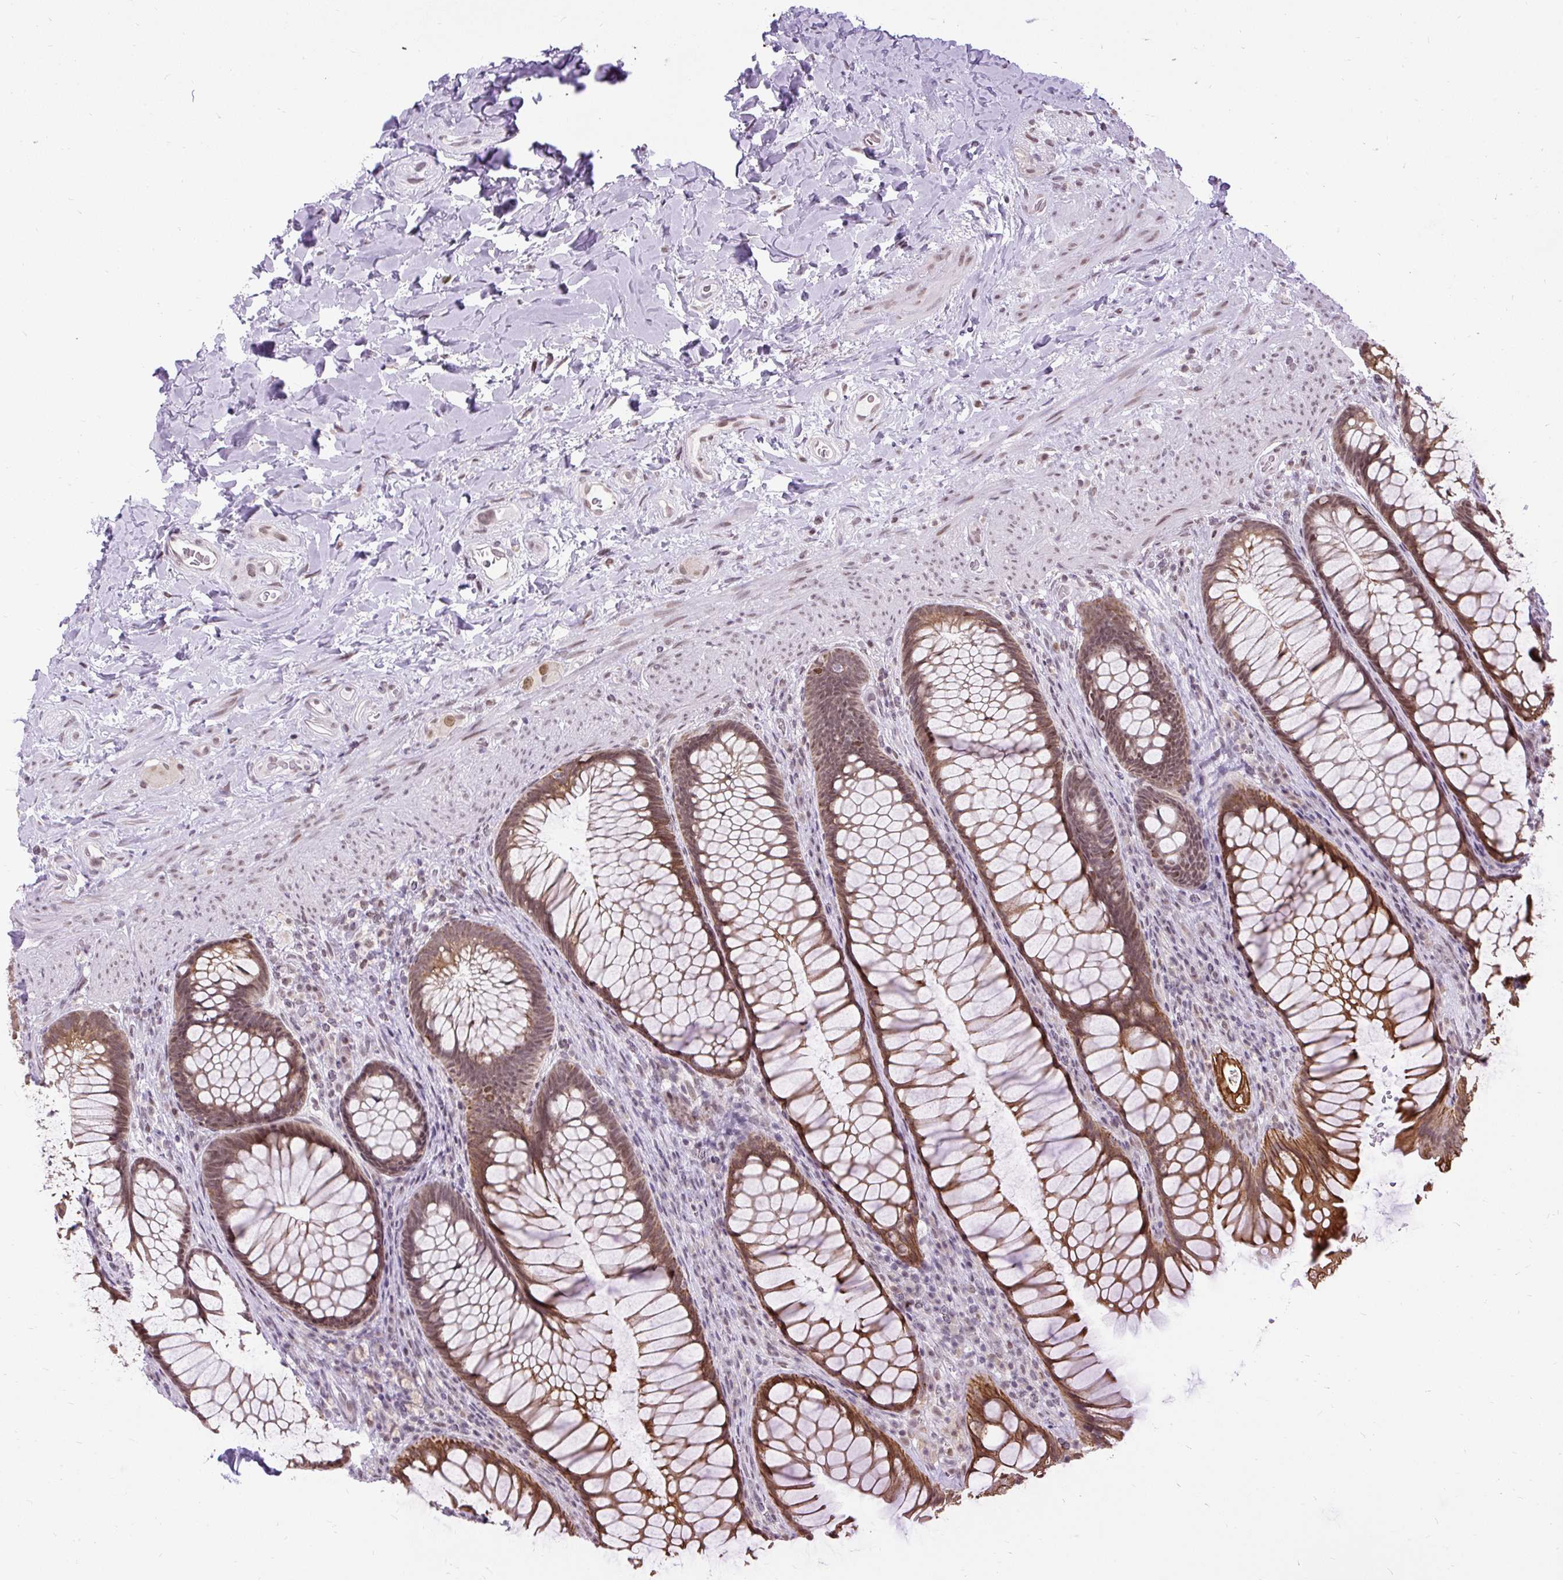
{"staining": {"intensity": "strong", "quantity": ">75%", "location": "cytoplasmic/membranous,nuclear"}, "tissue": "rectum", "cell_type": "Glandular cells", "image_type": "normal", "snomed": [{"axis": "morphology", "description": "Normal tissue, NOS"}, {"axis": "topography", "description": "Rectum"}], "caption": "This histopathology image shows benign rectum stained with immunohistochemistry (IHC) to label a protein in brown. The cytoplasmic/membranous,nuclear of glandular cells show strong positivity for the protein. Nuclei are counter-stained blue.", "gene": "ZNF672", "patient": {"sex": "male", "age": 53}}